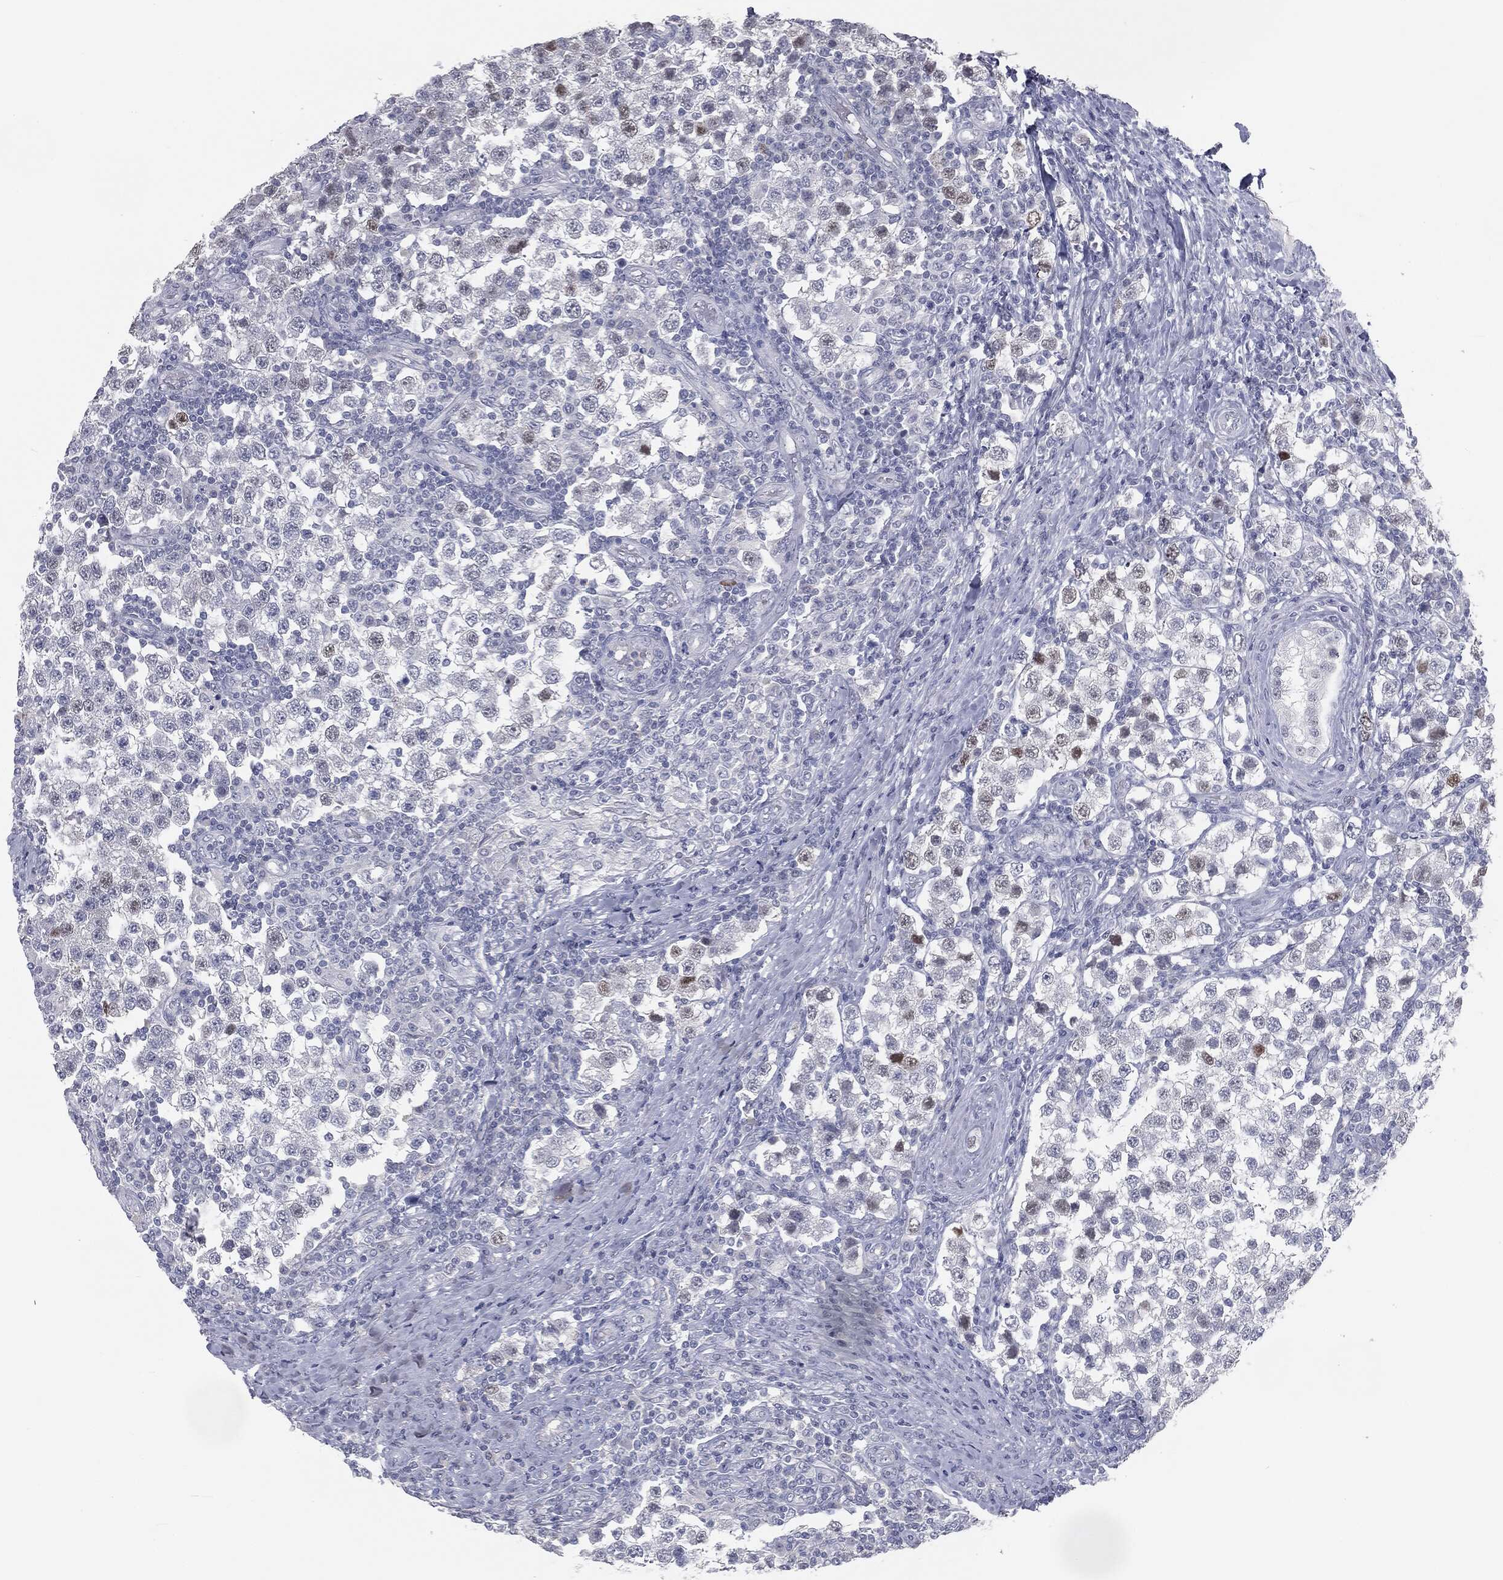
{"staining": {"intensity": "moderate", "quantity": "<25%", "location": "nuclear"}, "tissue": "testis cancer", "cell_type": "Tumor cells", "image_type": "cancer", "snomed": [{"axis": "morphology", "description": "Seminoma, NOS"}, {"axis": "topography", "description": "Testis"}], "caption": "DAB (3,3'-diaminobenzidine) immunohistochemical staining of seminoma (testis) shows moderate nuclear protein expression in about <25% of tumor cells.", "gene": "PRAME", "patient": {"sex": "male", "age": 34}}